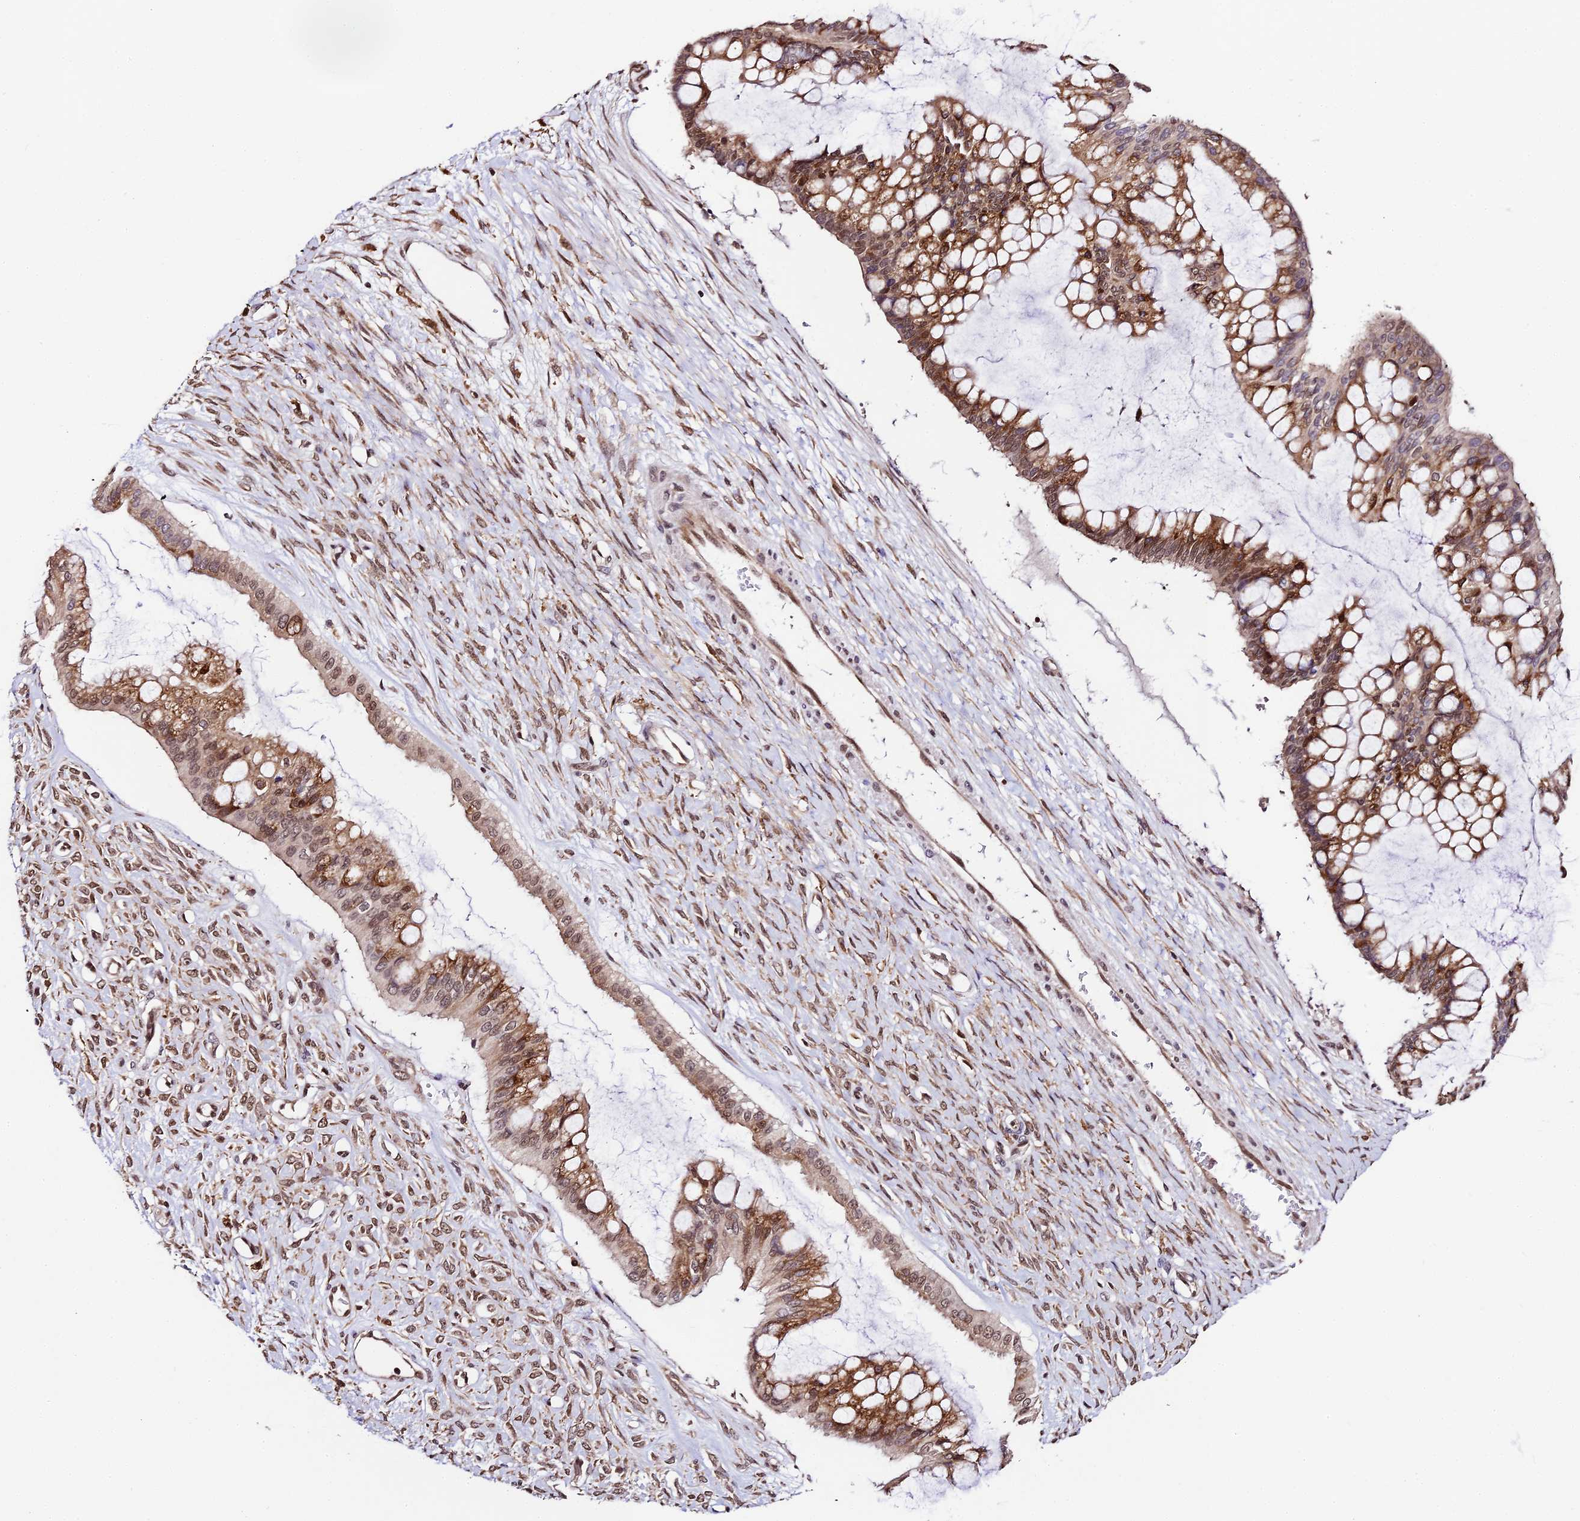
{"staining": {"intensity": "moderate", "quantity": "25%-75%", "location": "cytoplasmic/membranous,nuclear"}, "tissue": "ovarian cancer", "cell_type": "Tumor cells", "image_type": "cancer", "snomed": [{"axis": "morphology", "description": "Cystadenocarcinoma, mucinous, NOS"}, {"axis": "topography", "description": "Ovary"}], "caption": "Approximately 25%-75% of tumor cells in human ovarian mucinous cystadenocarcinoma exhibit moderate cytoplasmic/membranous and nuclear protein staining as visualized by brown immunohistochemical staining.", "gene": "TRIM22", "patient": {"sex": "female", "age": 73}}